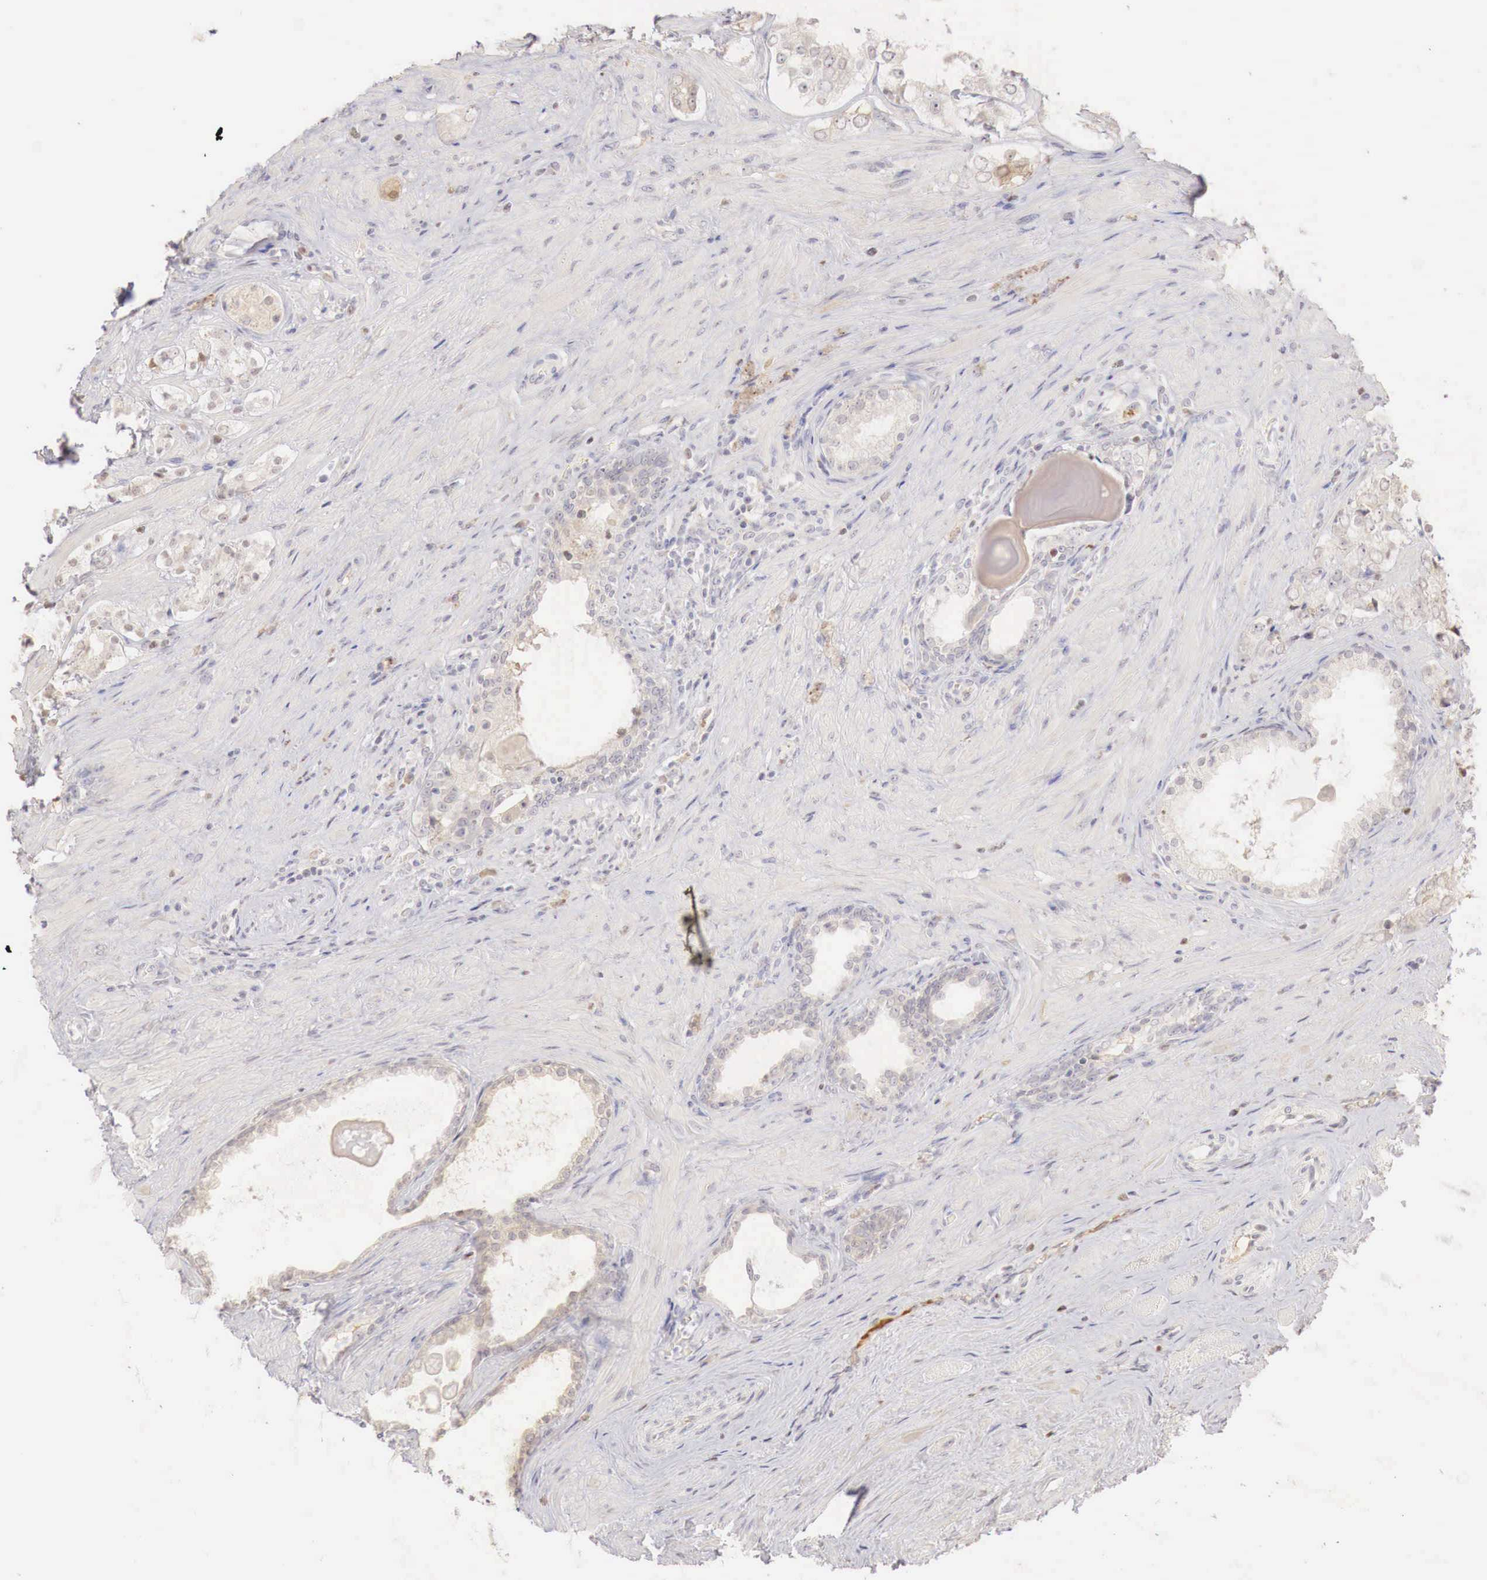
{"staining": {"intensity": "weak", "quantity": "25%-75%", "location": "cytoplasmic/membranous"}, "tissue": "prostate cancer", "cell_type": "Tumor cells", "image_type": "cancer", "snomed": [{"axis": "morphology", "description": "Adenocarcinoma, Medium grade"}, {"axis": "topography", "description": "Prostate"}], "caption": "Approximately 25%-75% of tumor cells in human prostate adenocarcinoma (medium-grade) show weak cytoplasmic/membranous protein positivity as visualized by brown immunohistochemical staining.", "gene": "GATA1", "patient": {"sex": "male", "age": 73}}